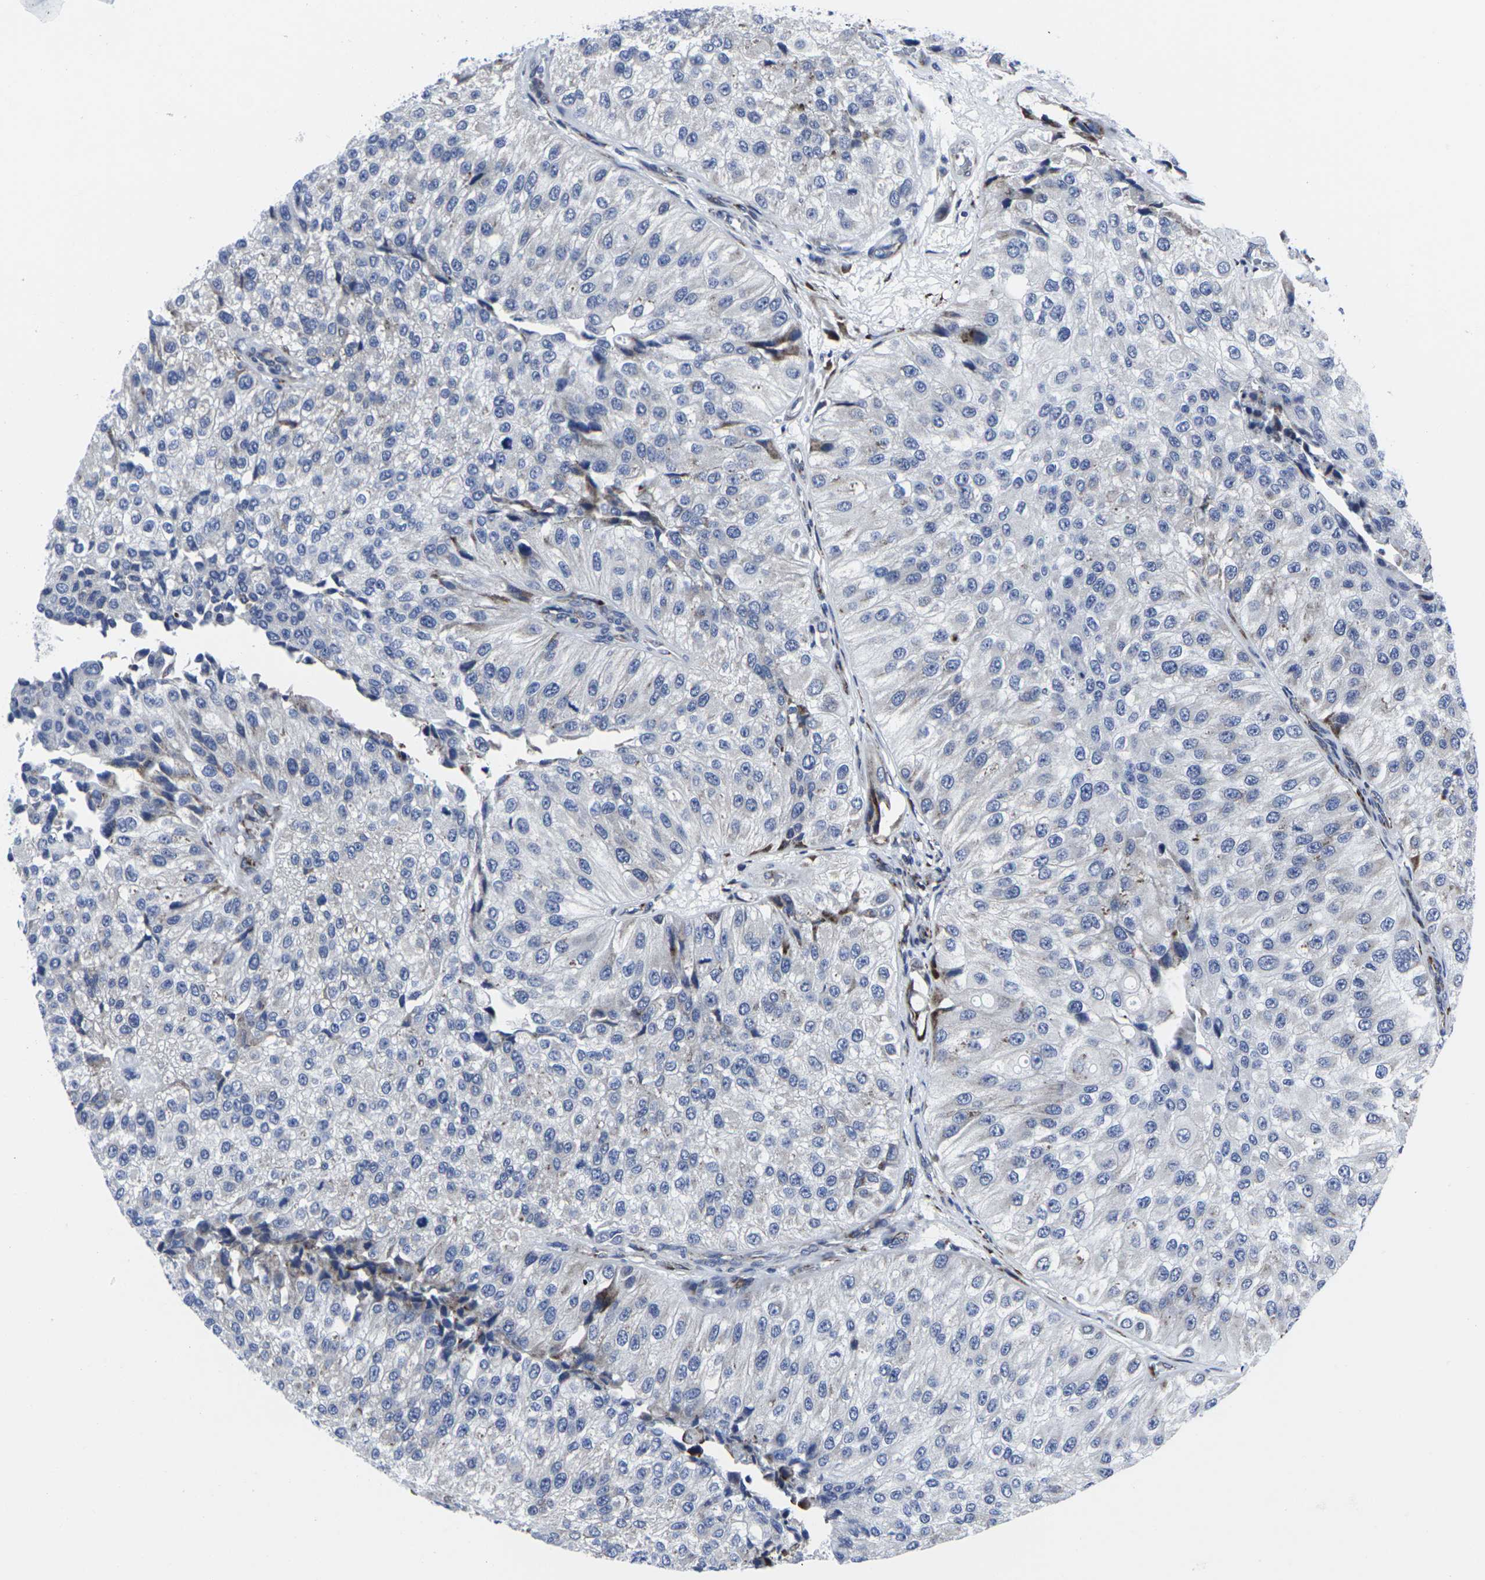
{"staining": {"intensity": "moderate", "quantity": "<25%", "location": "cytoplasmic/membranous"}, "tissue": "urothelial cancer", "cell_type": "Tumor cells", "image_type": "cancer", "snomed": [{"axis": "morphology", "description": "Urothelial carcinoma, High grade"}, {"axis": "topography", "description": "Kidney"}, {"axis": "topography", "description": "Urinary bladder"}], "caption": "Moderate cytoplasmic/membranous protein positivity is present in about <25% of tumor cells in urothelial cancer.", "gene": "RPN1", "patient": {"sex": "male", "age": 77}}